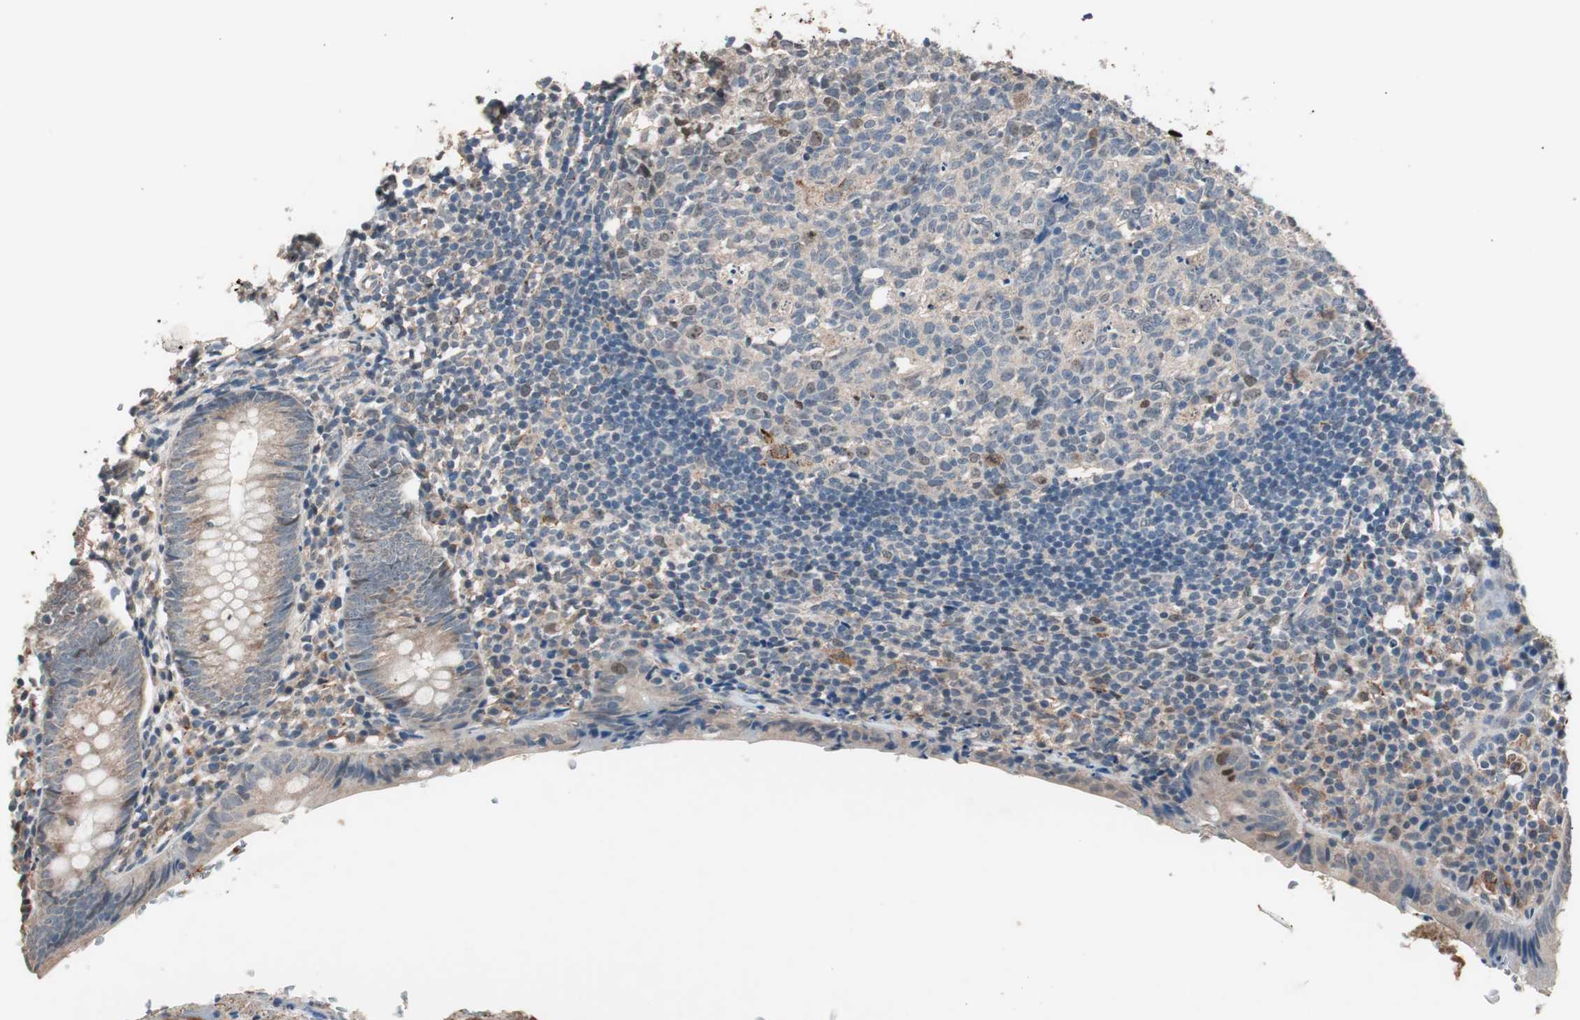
{"staining": {"intensity": "moderate", "quantity": "25%-75%", "location": "cytoplasmic/membranous"}, "tissue": "appendix", "cell_type": "Glandular cells", "image_type": "normal", "snomed": [{"axis": "morphology", "description": "Normal tissue, NOS"}, {"axis": "topography", "description": "Appendix"}], "caption": "Immunohistochemistry of benign appendix exhibits medium levels of moderate cytoplasmic/membranous positivity in about 25%-75% of glandular cells.", "gene": "NFRKB", "patient": {"sex": "female", "age": 10}}